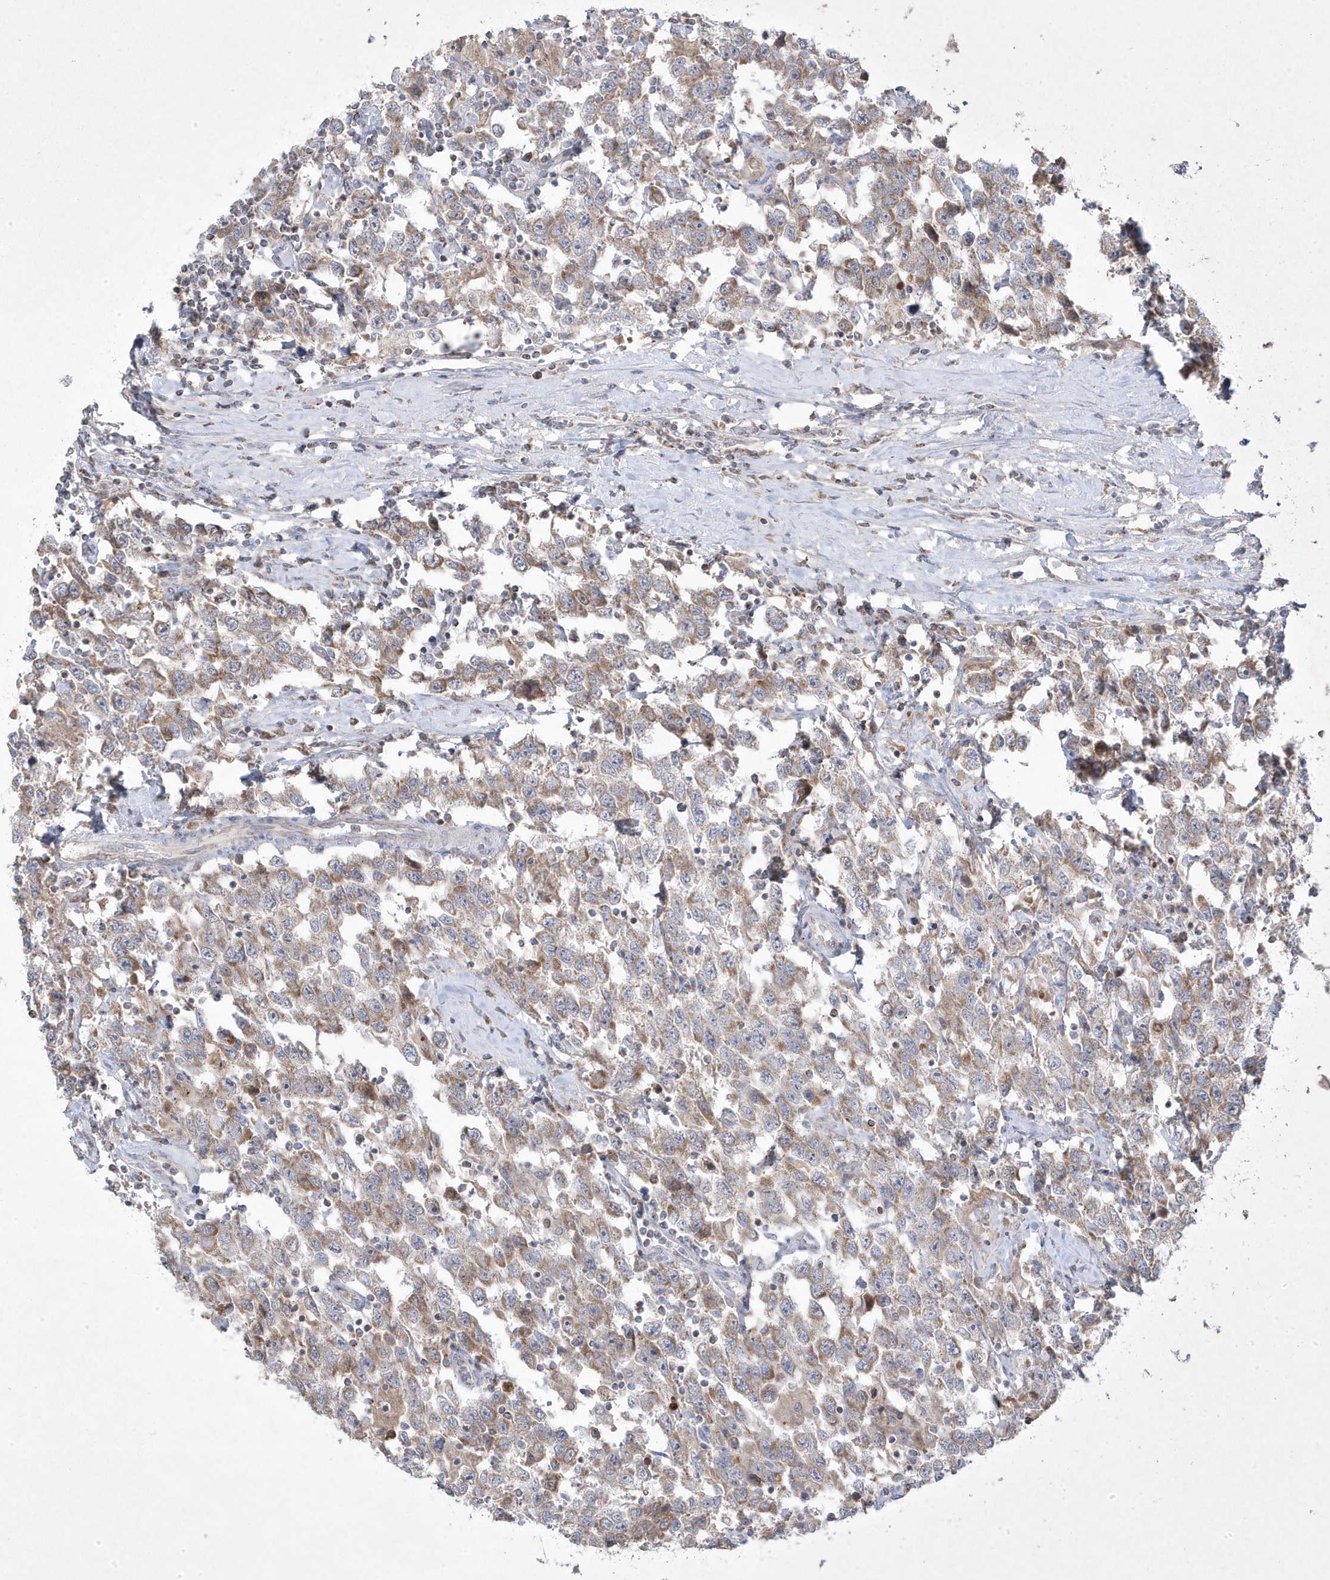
{"staining": {"intensity": "weak", "quantity": ">75%", "location": "cytoplasmic/membranous"}, "tissue": "testis cancer", "cell_type": "Tumor cells", "image_type": "cancer", "snomed": [{"axis": "morphology", "description": "Seminoma, NOS"}, {"axis": "topography", "description": "Testis"}], "caption": "IHC (DAB) staining of seminoma (testis) reveals weak cytoplasmic/membranous protein expression in approximately >75% of tumor cells.", "gene": "ADAMTSL3", "patient": {"sex": "male", "age": 41}}